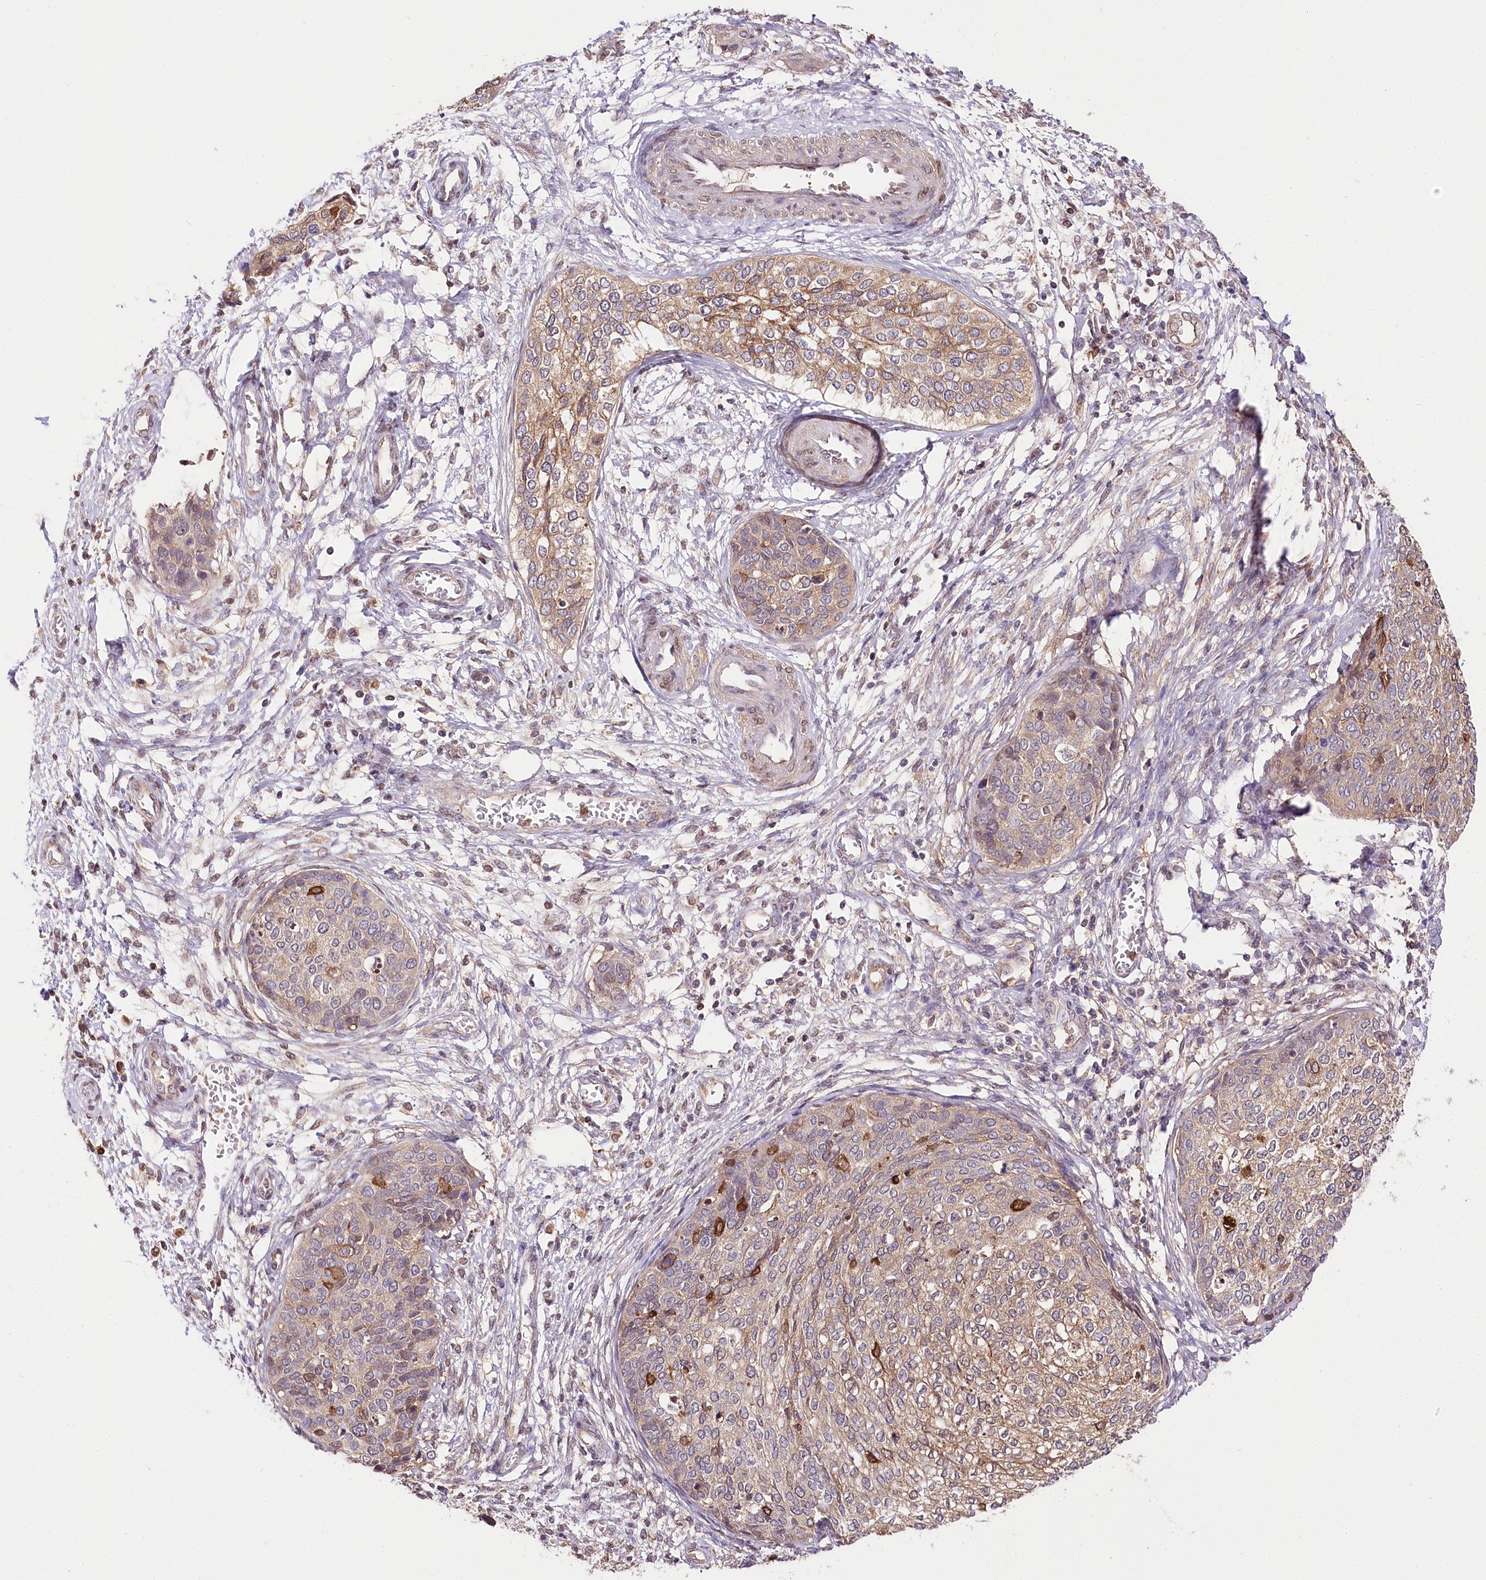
{"staining": {"intensity": "moderate", "quantity": "<25%", "location": "cytoplasmic/membranous"}, "tissue": "cervical cancer", "cell_type": "Tumor cells", "image_type": "cancer", "snomed": [{"axis": "morphology", "description": "Squamous cell carcinoma, NOS"}, {"axis": "topography", "description": "Cervix"}], "caption": "Immunohistochemistry image of neoplastic tissue: human cervical cancer stained using immunohistochemistry shows low levels of moderate protein expression localized specifically in the cytoplasmic/membranous of tumor cells, appearing as a cytoplasmic/membranous brown color.", "gene": "UGP2", "patient": {"sex": "female", "age": 37}}